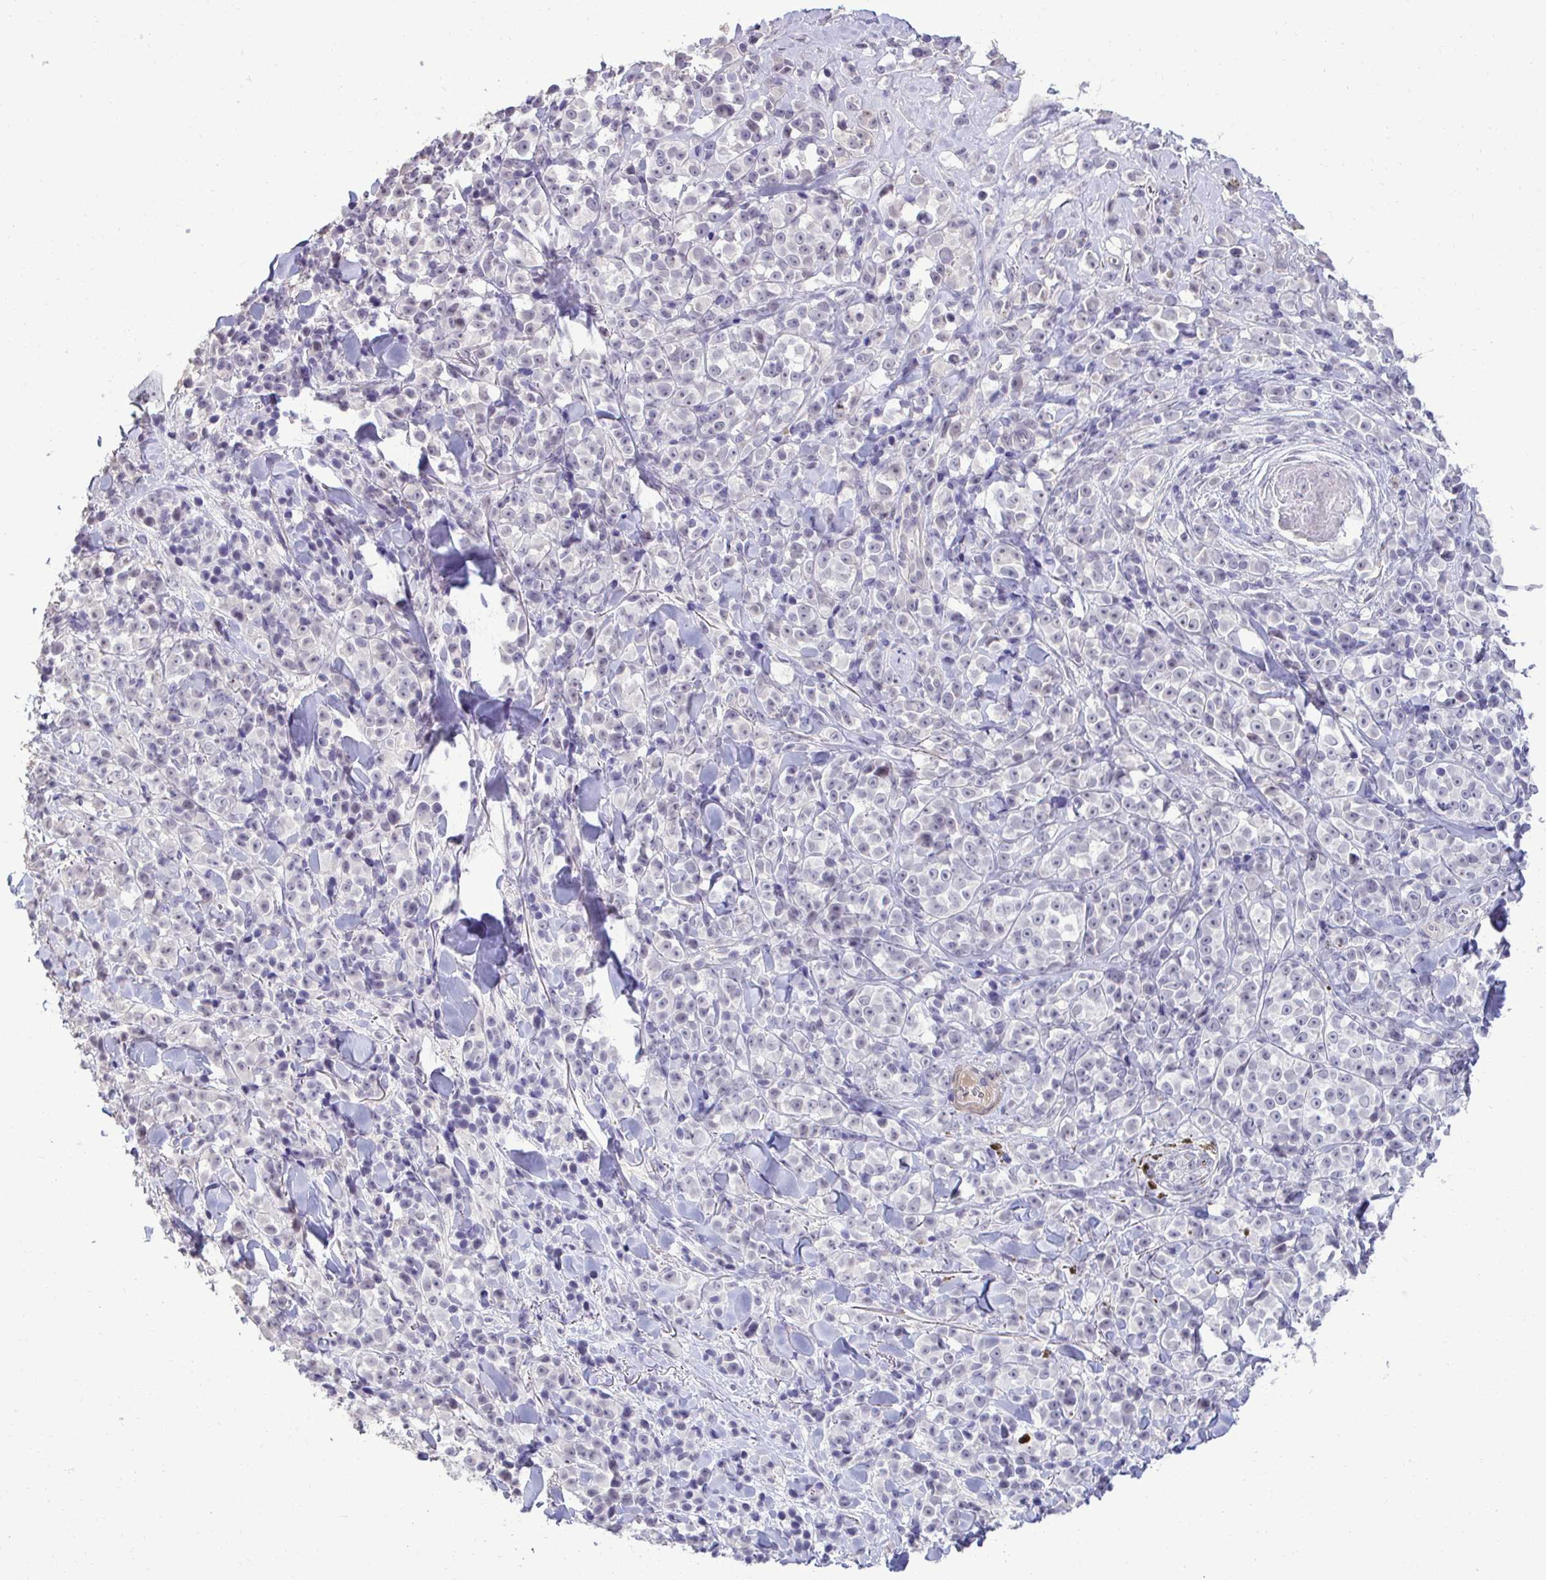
{"staining": {"intensity": "negative", "quantity": "none", "location": "none"}, "tissue": "melanoma", "cell_type": "Tumor cells", "image_type": "cancer", "snomed": [{"axis": "morphology", "description": "Malignant melanoma, NOS"}, {"axis": "topography", "description": "Skin"}], "caption": "The immunohistochemistry (IHC) image has no significant positivity in tumor cells of malignant melanoma tissue.", "gene": "SLC30A3", "patient": {"sex": "male", "age": 85}}